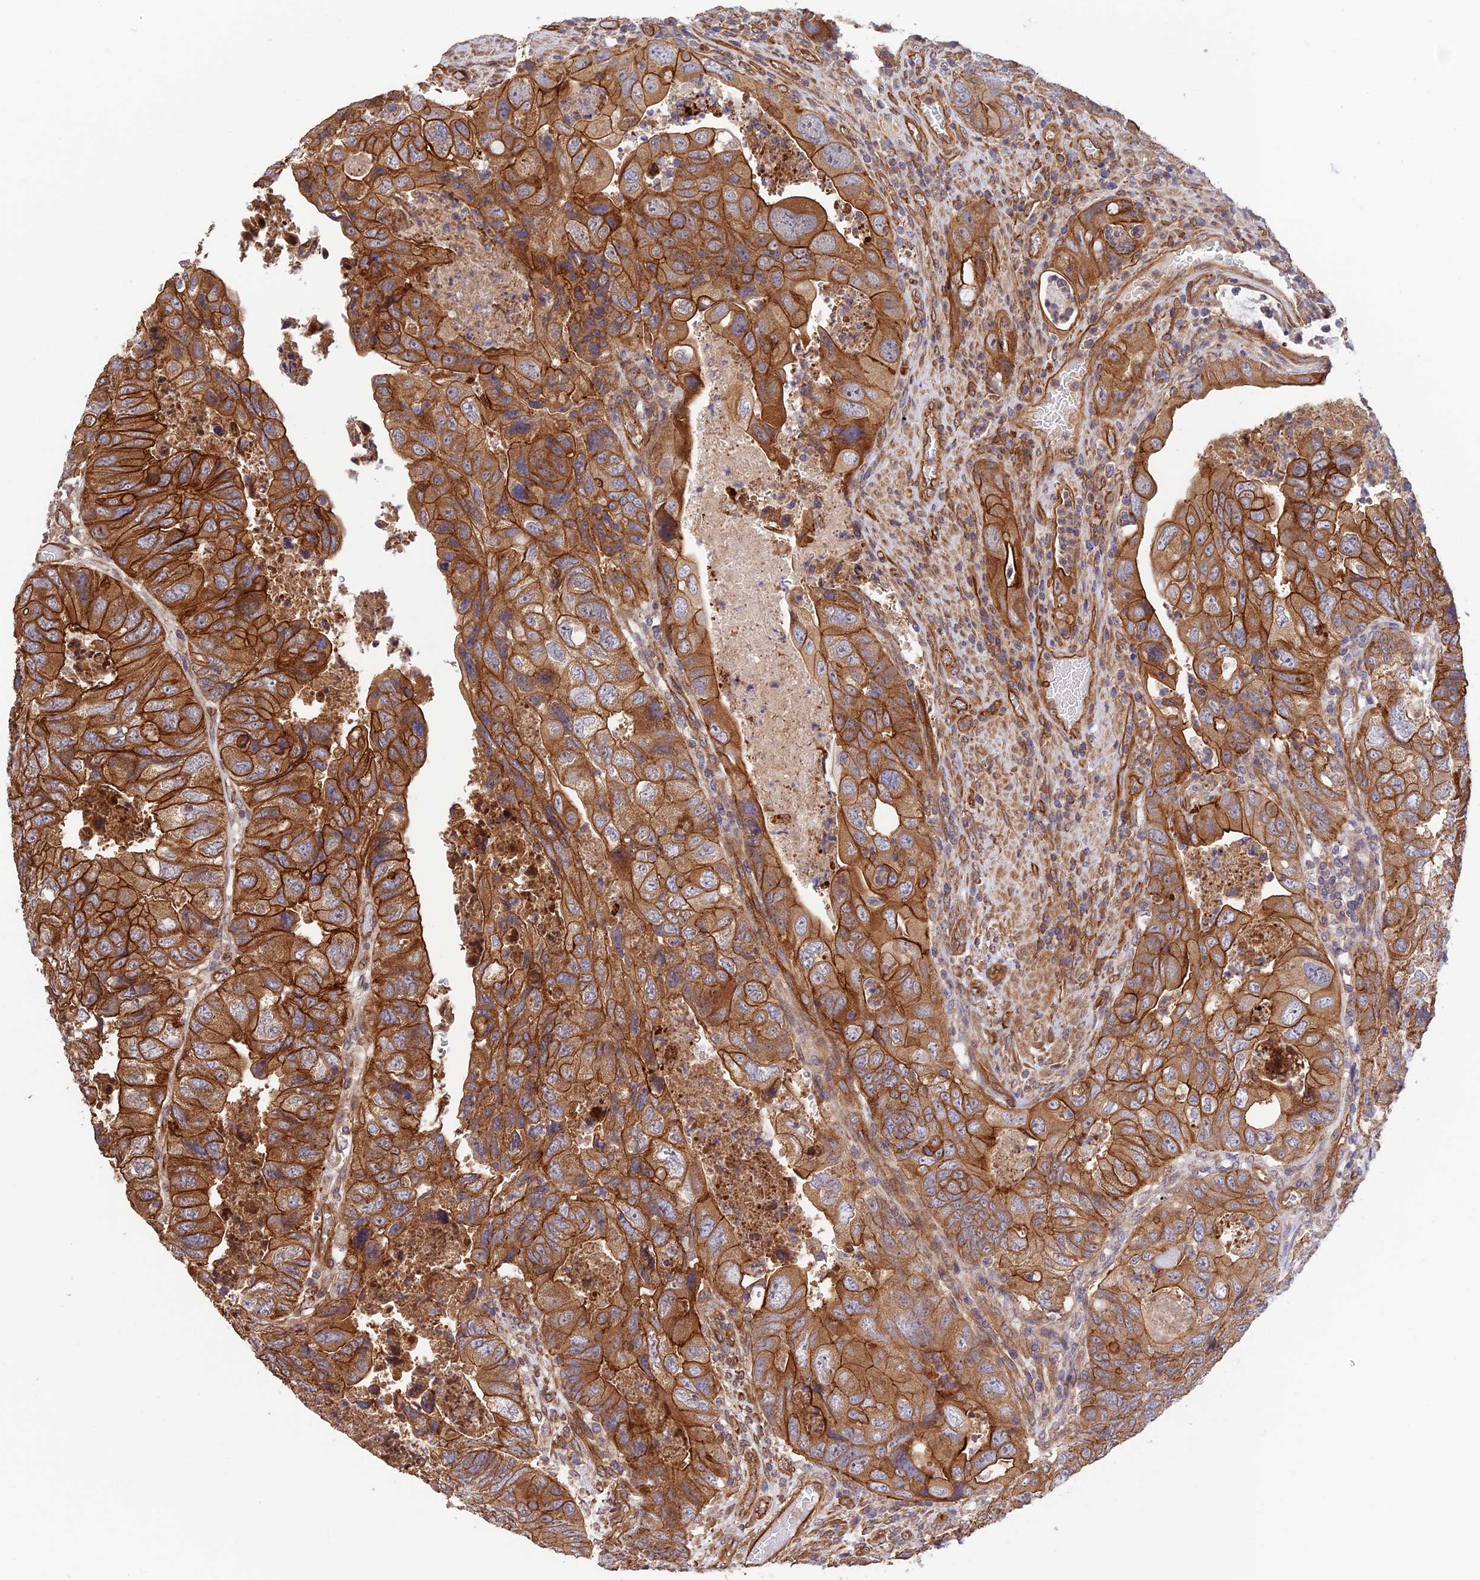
{"staining": {"intensity": "strong", "quantity": ">75%", "location": "cytoplasmic/membranous"}, "tissue": "colorectal cancer", "cell_type": "Tumor cells", "image_type": "cancer", "snomed": [{"axis": "morphology", "description": "Adenocarcinoma, NOS"}, {"axis": "topography", "description": "Rectum"}], "caption": "Human colorectal cancer stained for a protein (brown) exhibits strong cytoplasmic/membranous positive positivity in approximately >75% of tumor cells.", "gene": "HOMER2", "patient": {"sex": "male", "age": 63}}